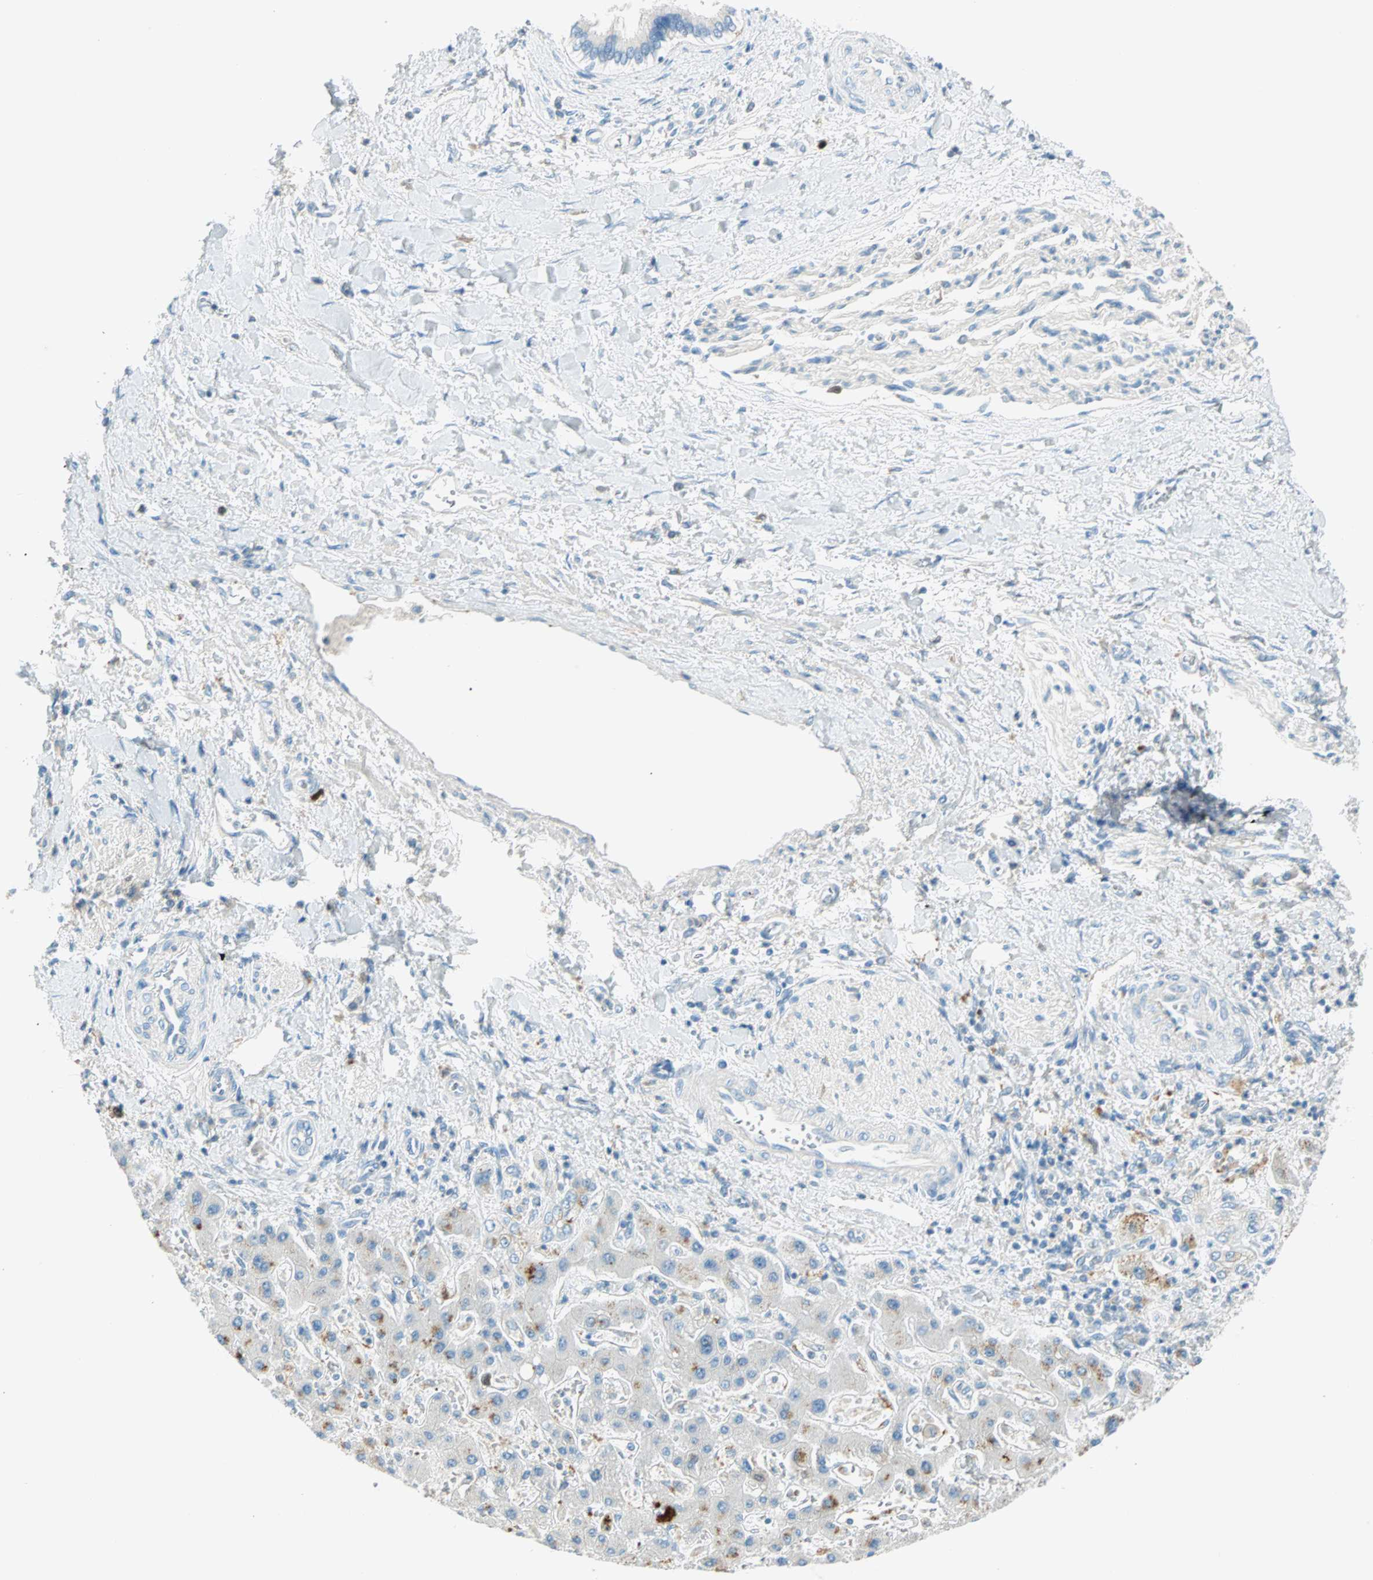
{"staining": {"intensity": "weak", "quantity": "<25%", "location": "cytoplasmic/membranous,nuclear"}, "tissue": "liver cancer", "cell_type": "Tumor cells", "image_type": "cancer", "snomed": [{"axis": "morphology", "description": "Cholangiocarcinoma"}, {"axis": "topography", "description": "Liver"}], "caption": "Liver cholangiocarcinoma was stained to show a protein in brown. There is no significant positivity in tumor cells. (DAB (3,3'-diaminobenzidine) immunohistochemistry (IHC), high magnification).", "gene": "PTTG1", "patient": {"sex": "male", "age": 50}}